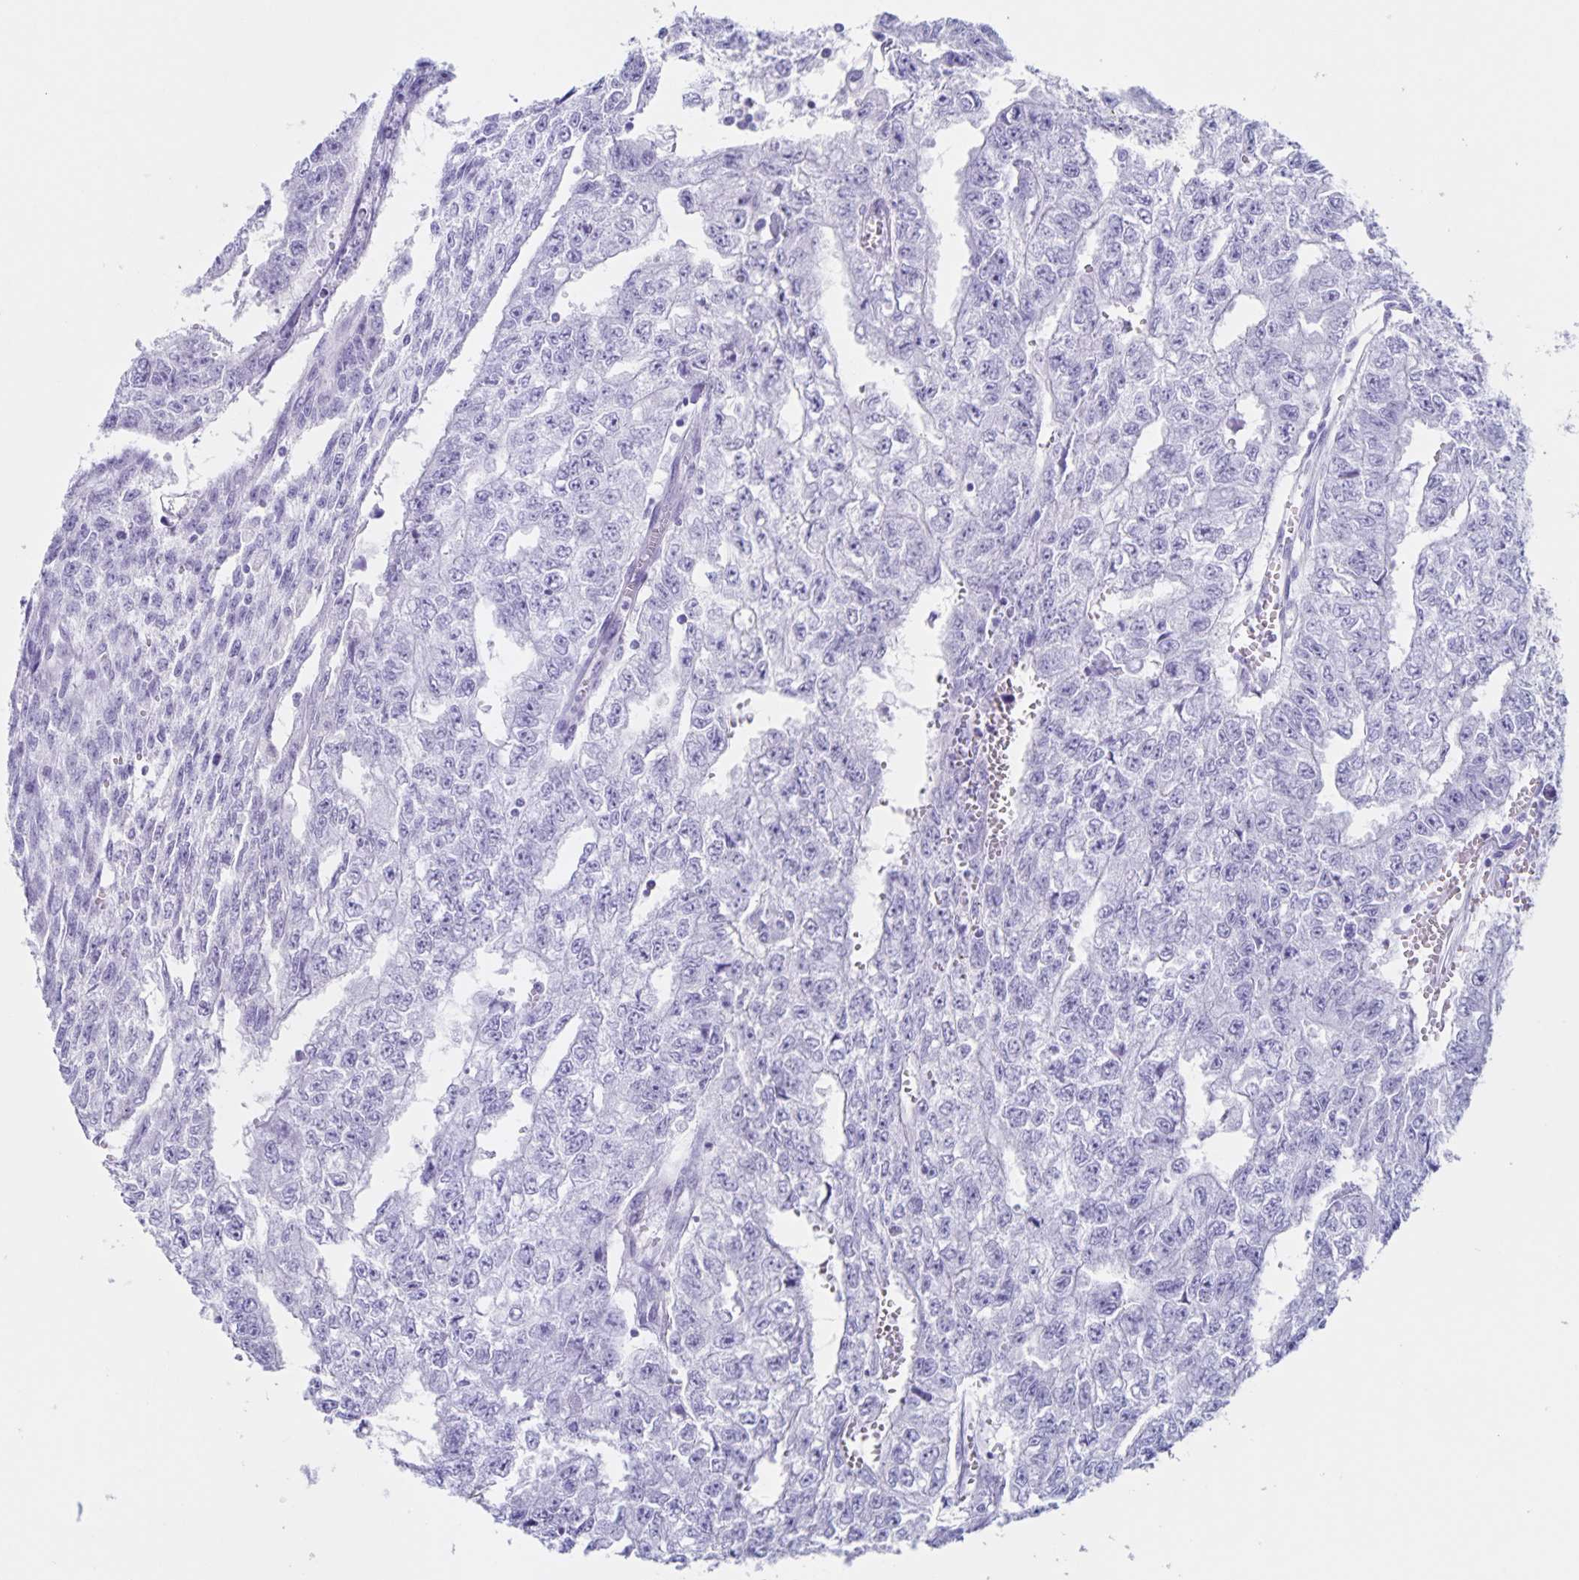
{"staining": {"intensity": "negative", "quantity": "none", "location": "none"}, "tissue": "testis cancer", "cell_type": "Tumor cells", "image_type": "cancer", "snomed": [{"axis": "morphology", "description": "Carcinoma, Embryonal, NOS"}, {"axis": "morphology", "description": "Teratoma, malignant, NOS"}, {"axis": "topography", "description": "Testis"}], "caption": "Tumor cells are negative for brown protein staining in embryonal carcinoma (testis).", "gene": "C12orf56", "patient": {"sex": "male", "age": 24}}